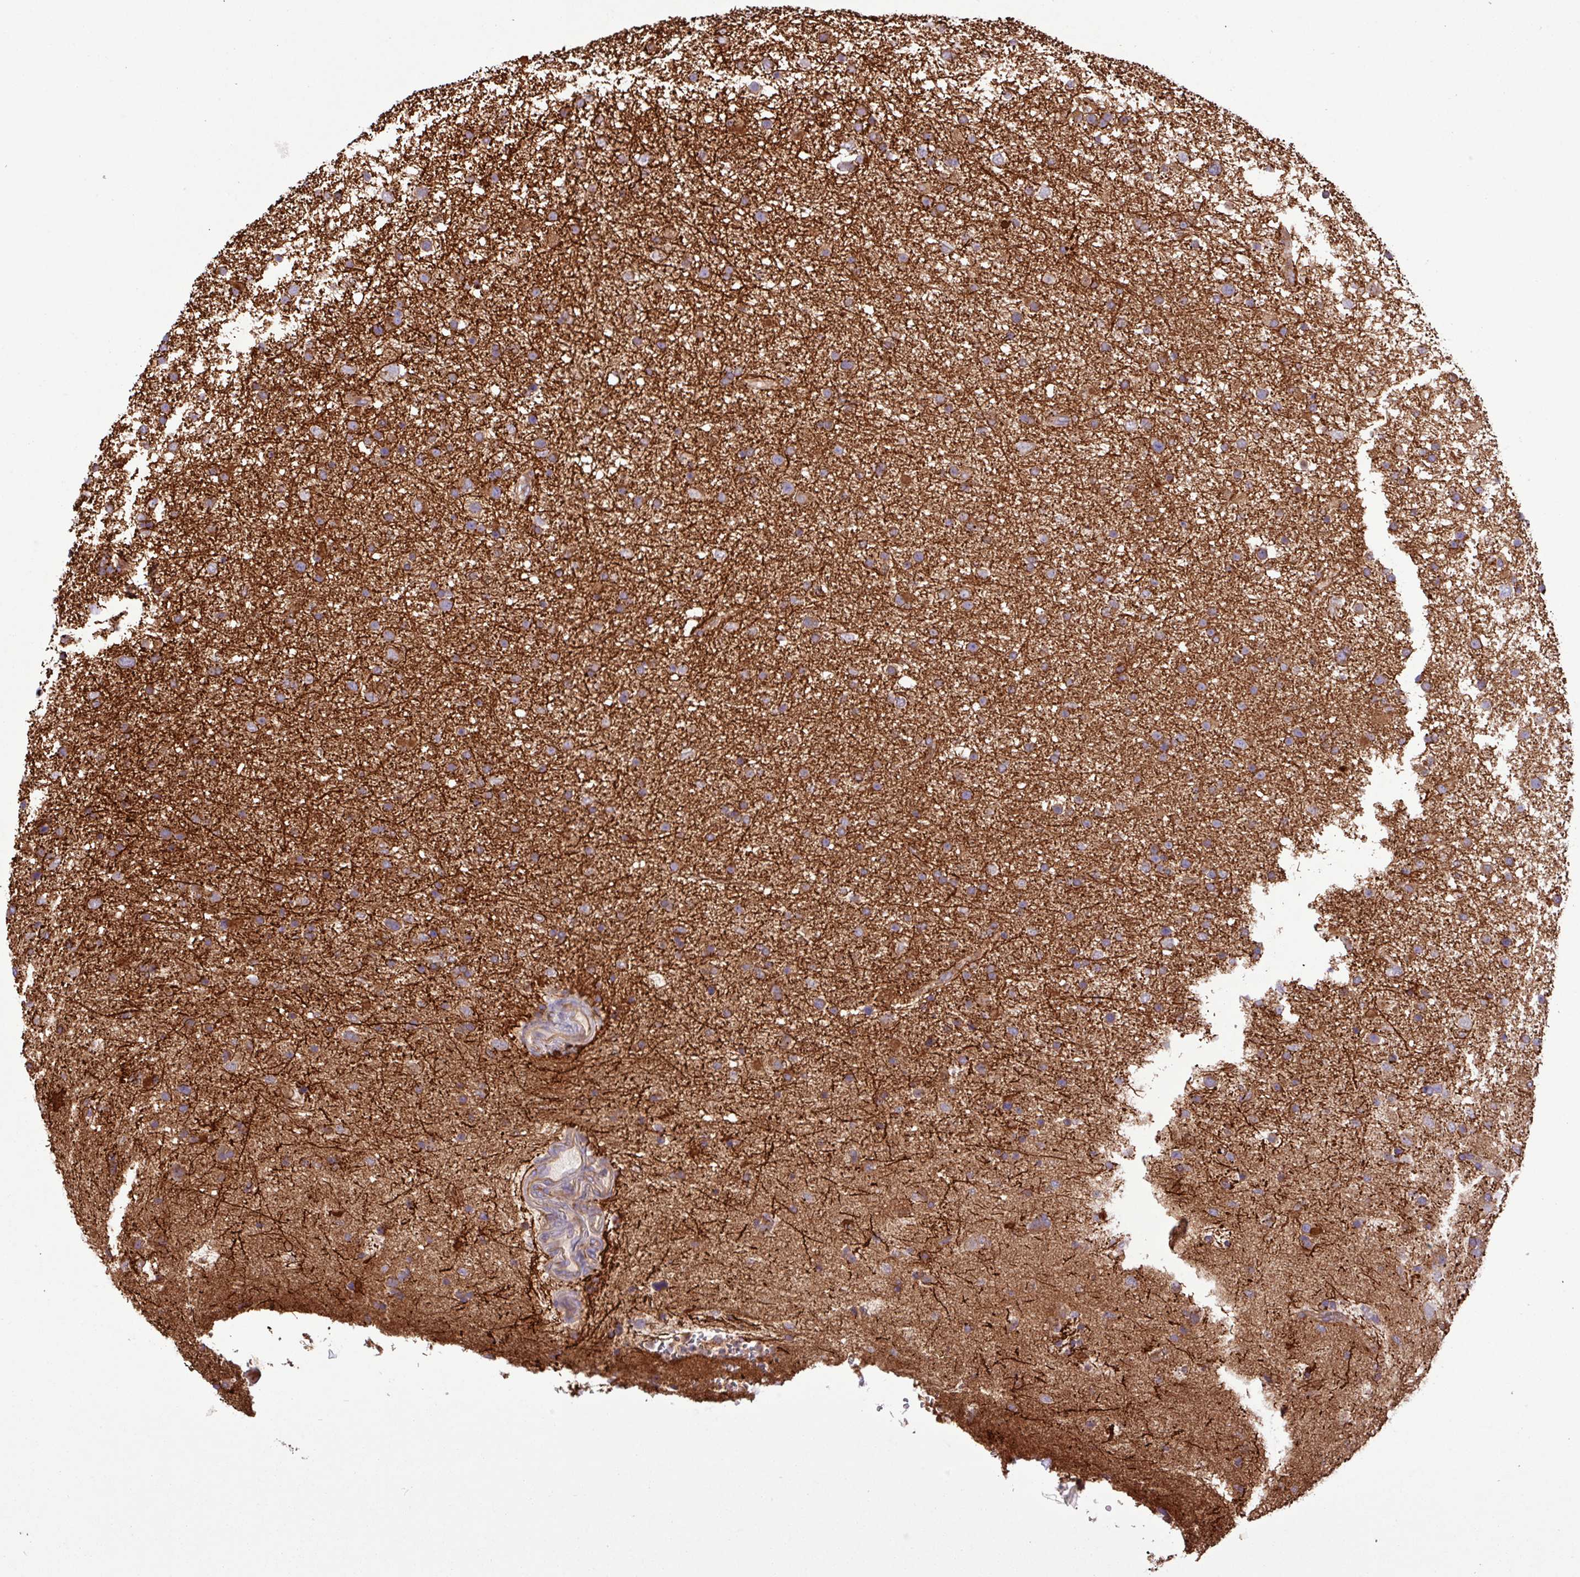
{"staining": {"intensity": "strong", "quantity": "25%-75%", "location": "cytoplasmic/membranous"}, "tissue": "glioma", "cell_type": "Tumor cells", "image_type": "cancer", "snomed": [{"axis": "morphology", "description": "Glioma, malignant, Low grade"}, {"axis": "topography", "description": "Brain"}], "caption": "Low-grade glioma (malignant) stained with a protein marker demonstrates strong staining in tumor cells.", "gene": "RAB19", "patient": {"sex": "female", "age": 32}}